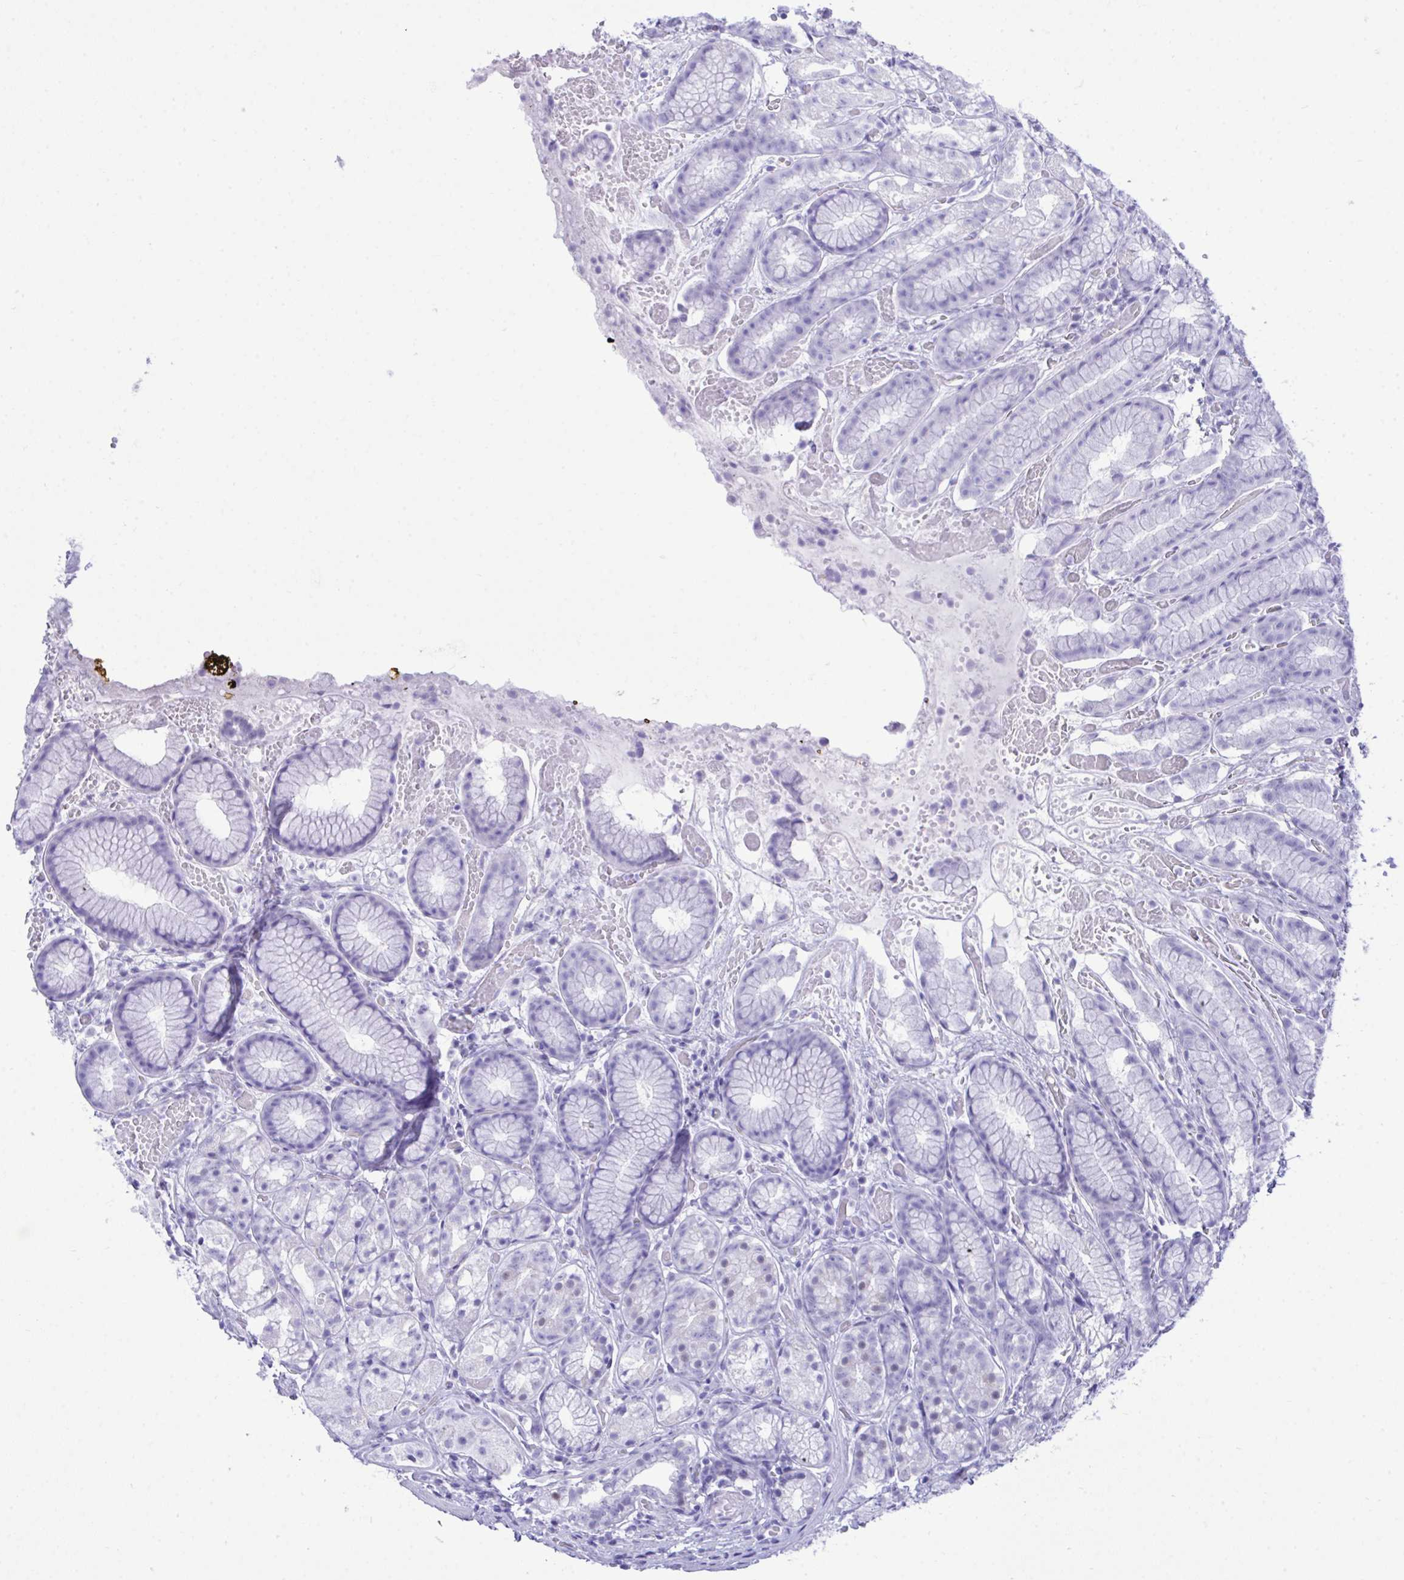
{"staining": {"intensity": "negative", "quantity": "none", "location": "none"}, "tissue": "stomach", "cell_type": "Glandular cells", "image_type": "normal", "snomed": [{"axis": "morphology", "description": "Normal tissue, NOS"}, {"axis": "topography", "description": "Smooth muscle"}, {"axis": "topography", "description": "Stomach"}], "caption": "The immunohistochemistry micrograph has no significant positivity in glandular cells of stomach.", "gene": "BEX5", "patient": {"sex": "male", "age": 70}}